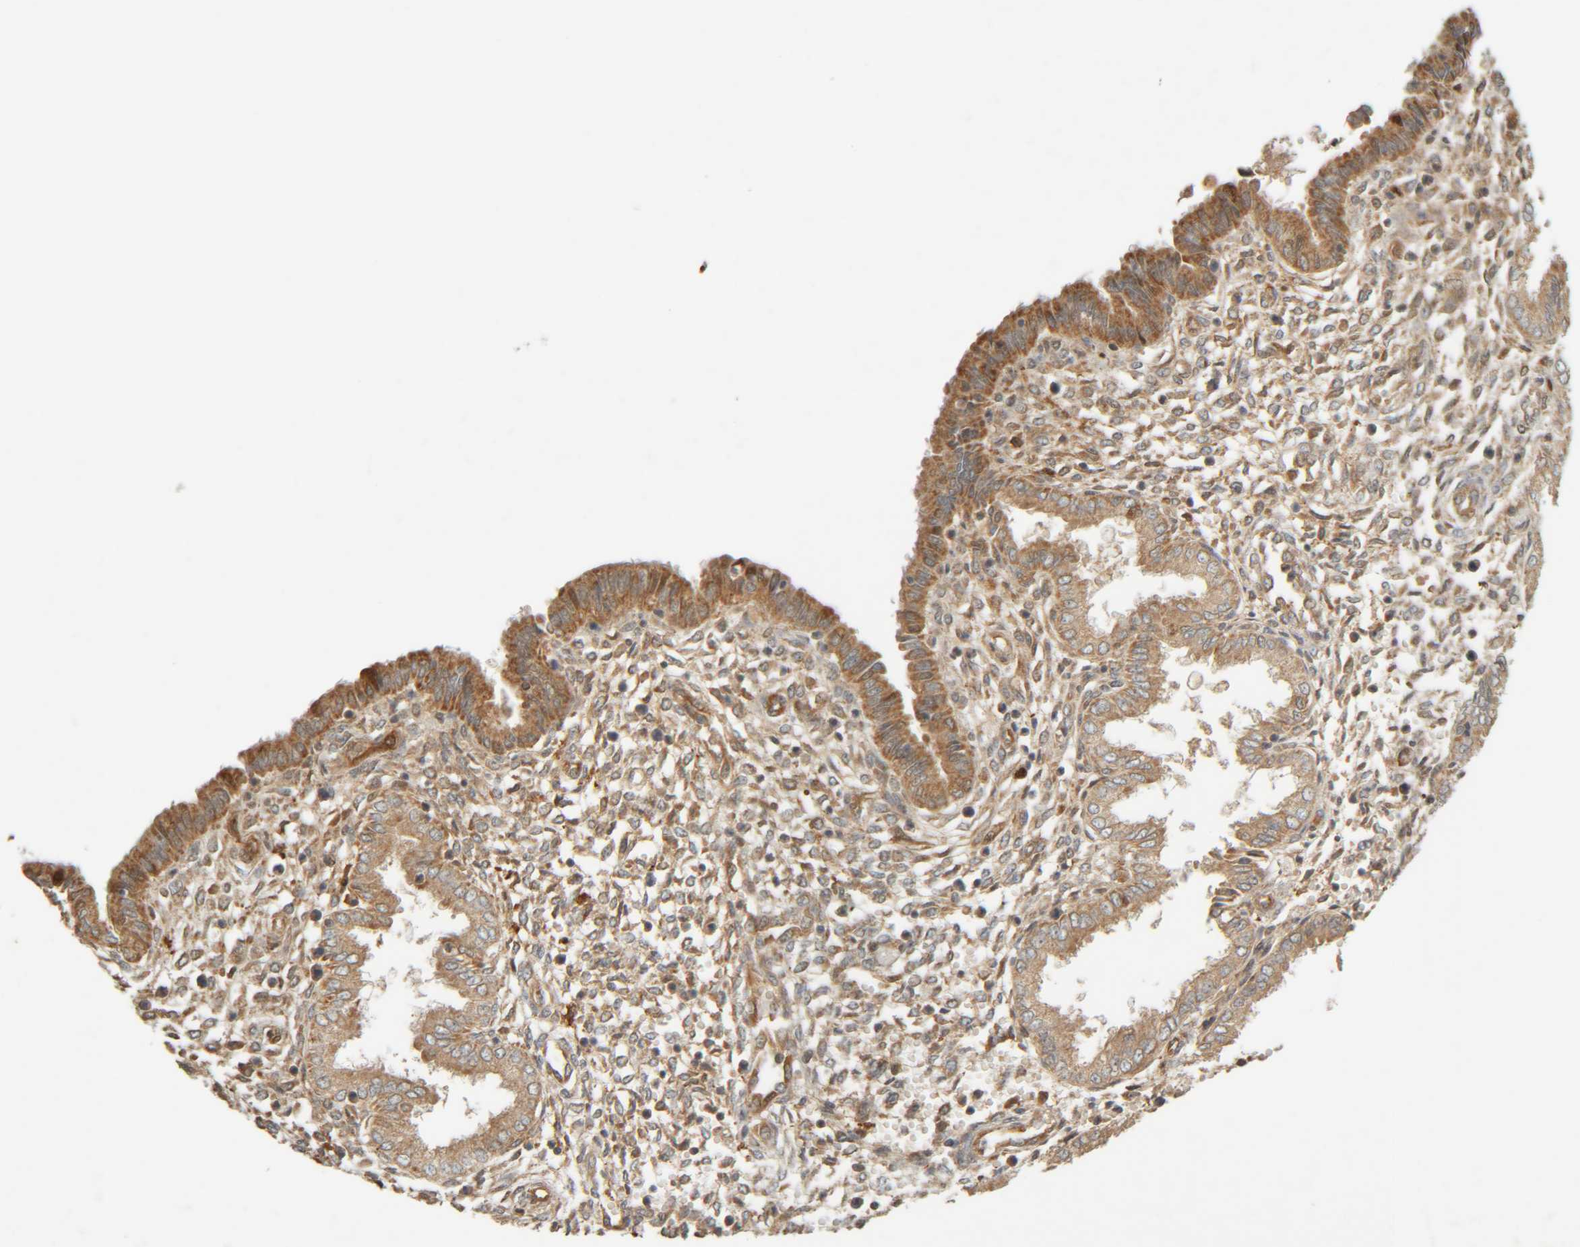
{"staining": {"intensity": "moderate", "quantity": ">75%", "location": "cytoplasmic/membranous"}, "tissue": "endometrium", "cell_type": "Cells in endometrial stroma", "image_type": "normal", "snomed": [{"axis": "morphology", "description": "Normal tissue, NOS"}, {"axis": "topography", "description": "Endometrium"}], "caption": "This is an image of immunohistochemistry staining of normal endometrium, which shows moderate expression in the cytoplasmic/membranous of cells in endometrial stroma.", "gene": "TMEM192", "patient": {"sex": "female", "age": 33}}